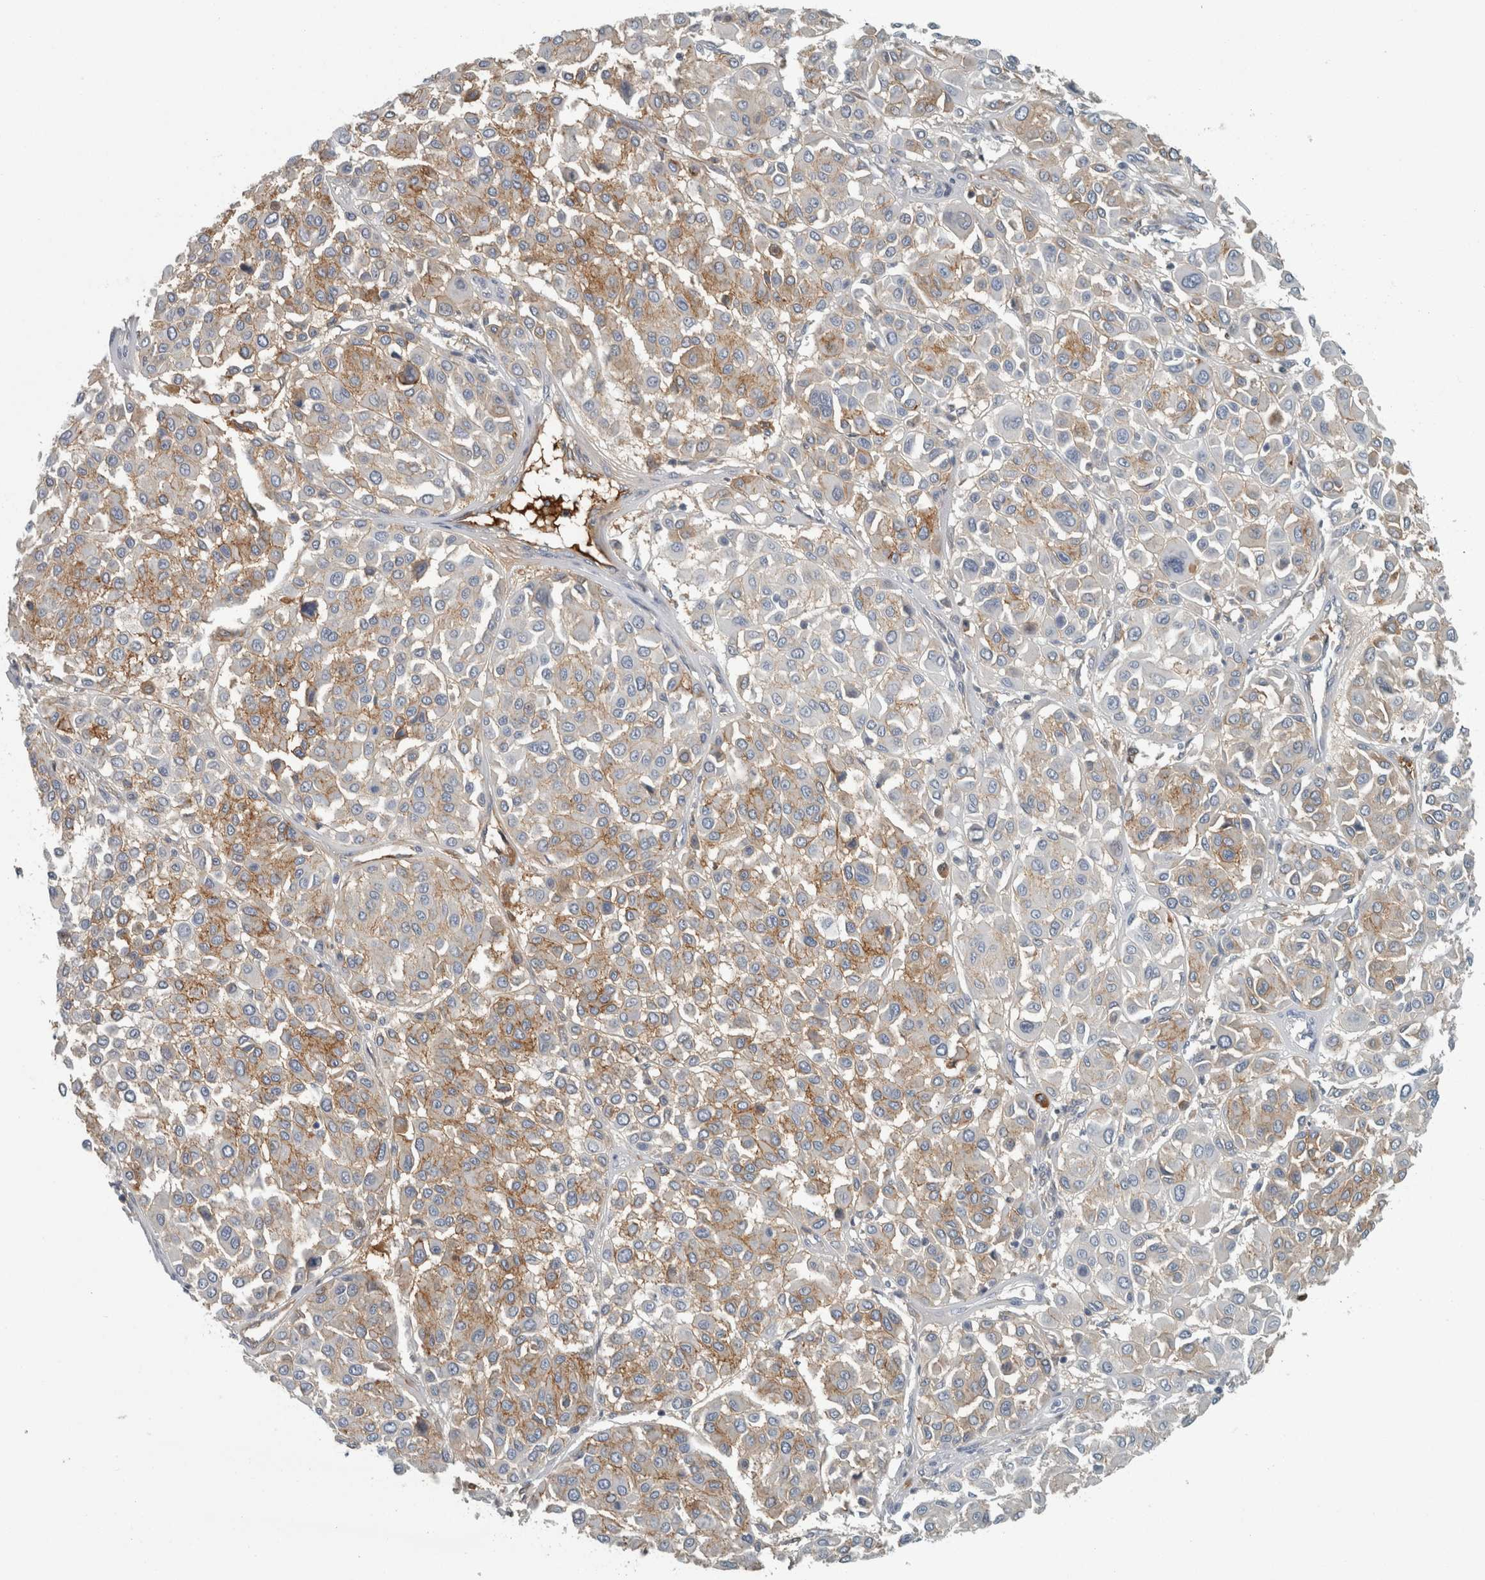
{"staining": {"intensity": "moderate", "quantity": "<25%", "location": "cytoplasmic/membranous"}, "tissue": "melanoma", "cell_type": "Tumor cells", "image_type": "cancer", "snomed": [{"axis": "morphology", "description": "Malignant melanoma, Metastatic site"}, {"axis": "topography", "description": "Soft tissue"}], "caption": "Immunohistochemistry (DAB (3,3'-diaminobenzidine)) staining of human melanoma demonstrates moderate cytoplasmic/membranous protein expression in approximately <25% of tumor cells. (Brightfield microscopy of DAB IHC at high magnification).", "gene": "CHL1", "patient": {"sex": "male", "age": 41}}